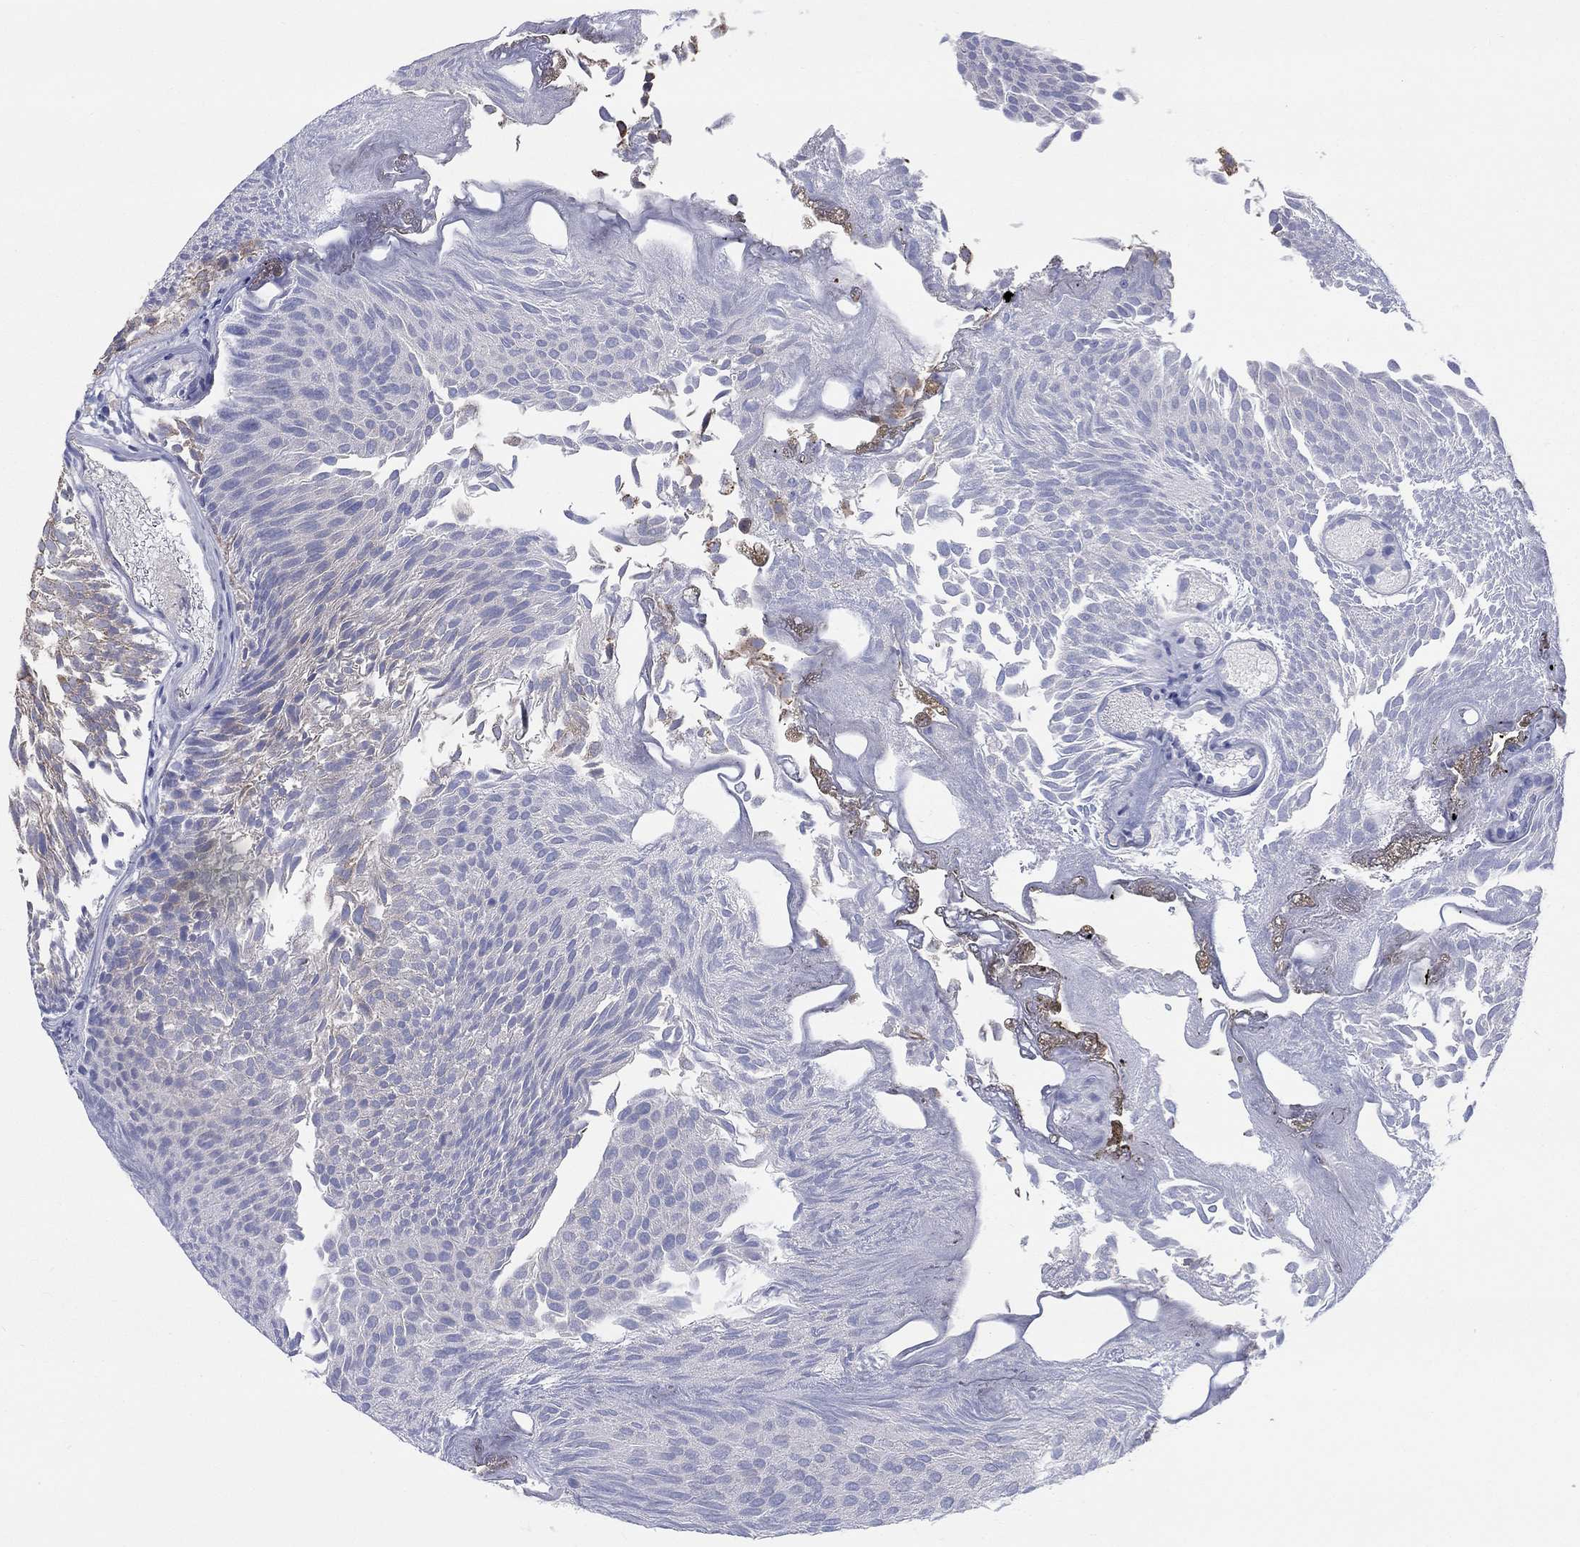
{"staining": {"intensity": "strong", "quantity": "25%-75%", "location": "cytoplasmic/membranous"}, "tissue": "urothelial cancer", "cell_type": "Tumor cells", "image_type": "cancer", "snomed": [{"axis": "morphology", "description": "Urothelial carcinoma, Low grade"}, {"axis": "topography", "description": "Urinary bladder"}], "caption": "An immunohistochemistry (IHC) histopathology image of neoplastic tissue is shown. Protein staining in brown highlights strong cytoplasmic/membranous positivity in urothelial carcinoma (low-grade) within tumor cells.", "gene": "BCO2", "patient": {"sex": "male", "age": 52}}